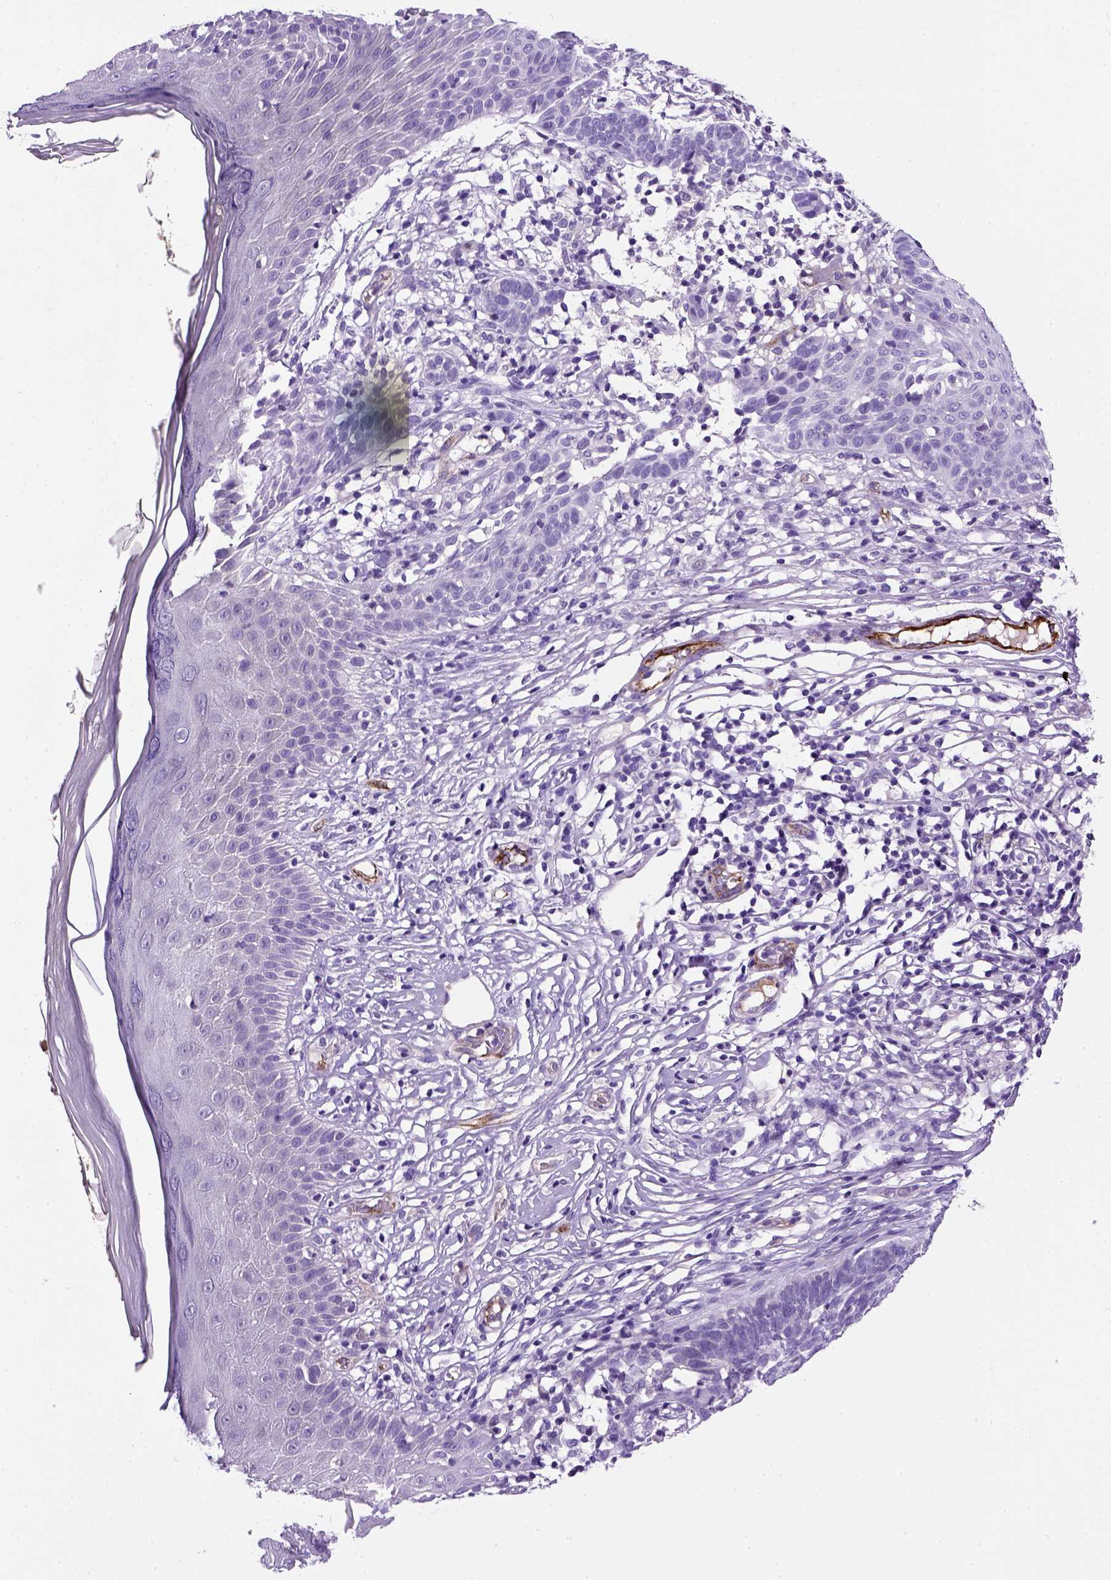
{"staining": {"intensity": "negative", "quantity": "none", "location": "none"}, "tissue": "skin cancer", "cell_type": "Tumor cells", "image_type": "cancer", "snomed": [{"axis": "morphology", "description": "Basal cell carcinoma"}, {"axis": "topography", "description": "Skin"}], "caption": "Immunohistochemical staining of basal cell carcinoma (skin) exhibits no significant expression in tumor cells.", "gene": "VWF", "patient": {"sex": "male", "age": 85}}